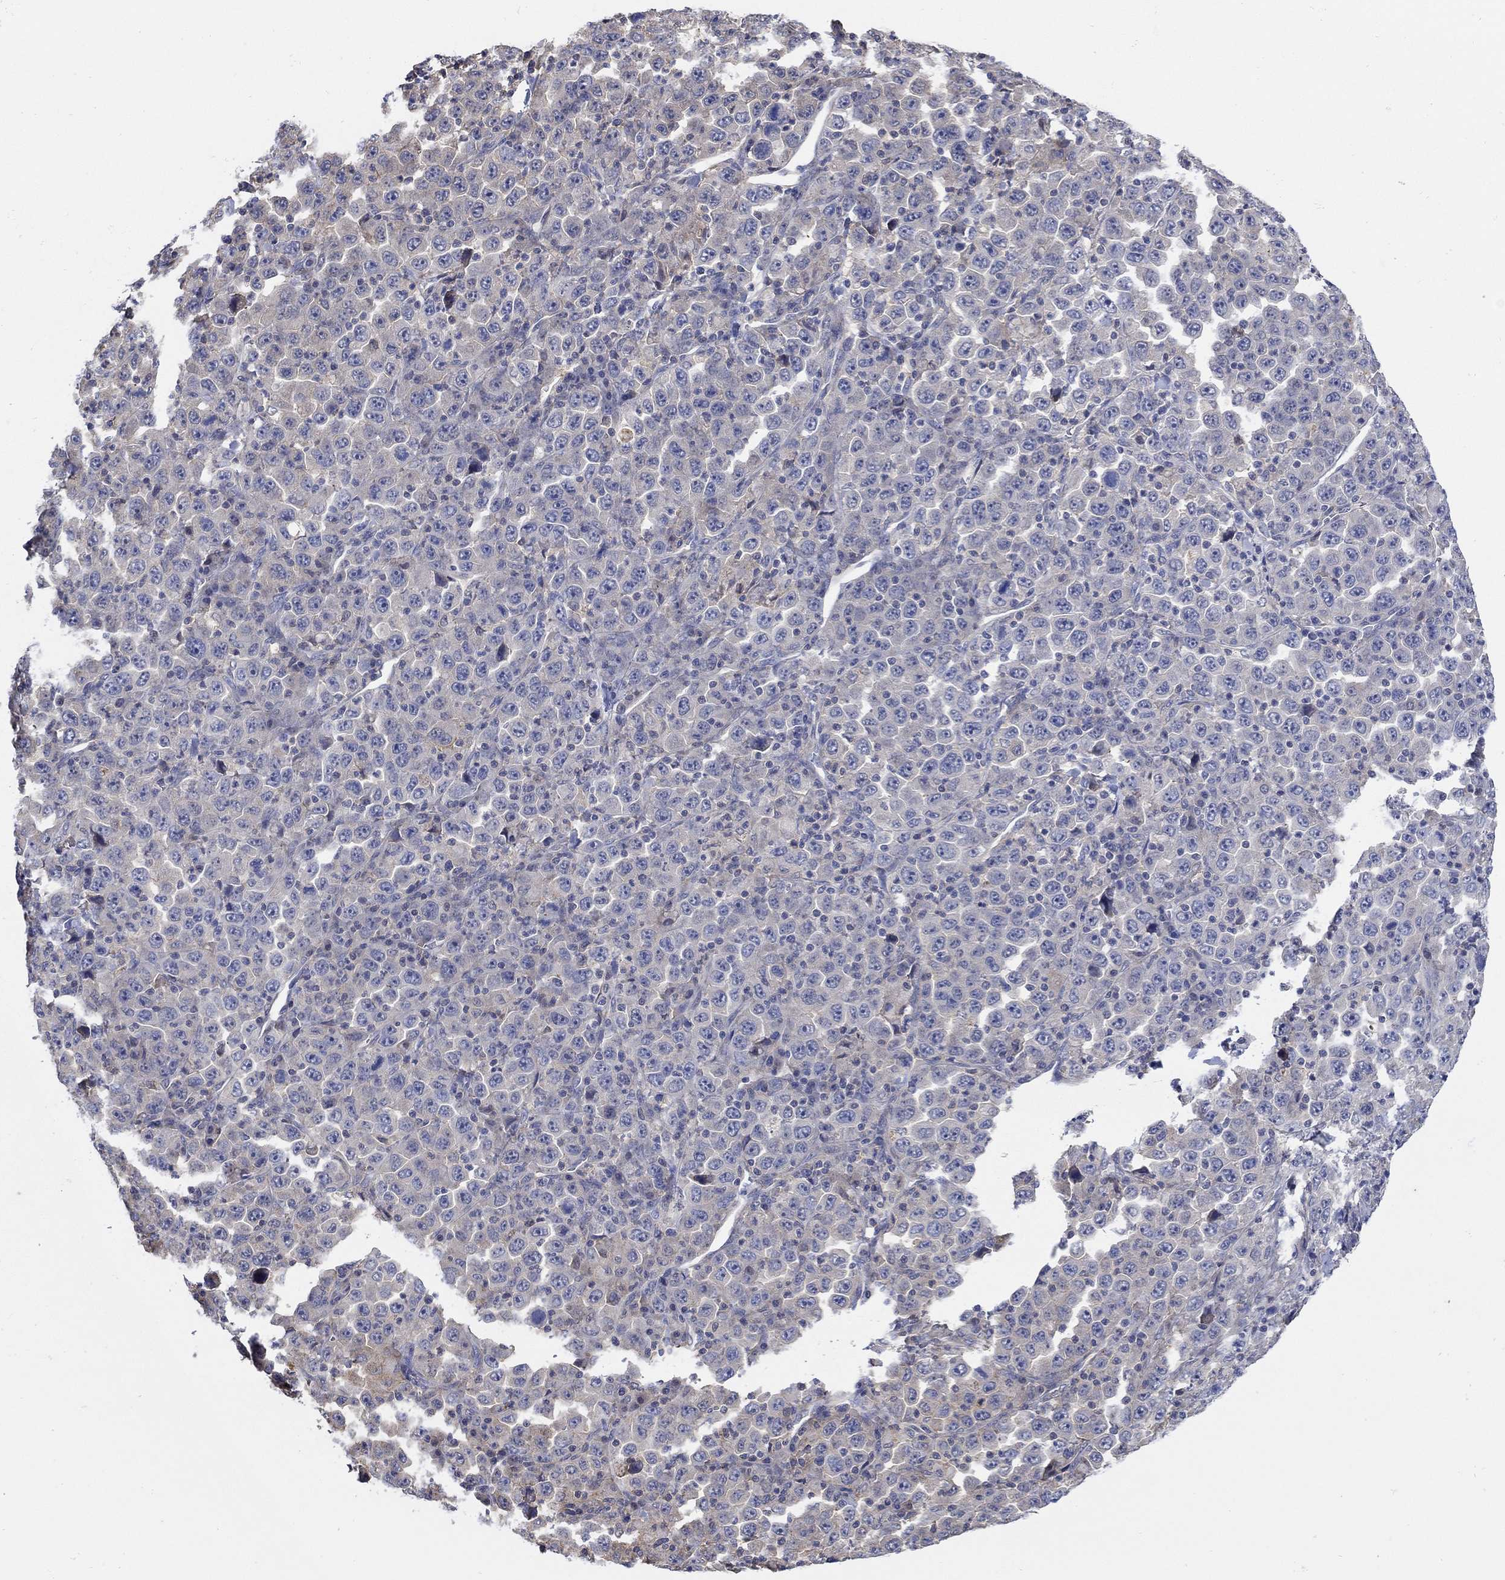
{"staining": {"intensity": "negative", "quantity": "none", "location": "none"}, "tissue": "stomach cancer", "cell_type": "Tumor cells", "image_type": "cancer", "snomed": [{"axis": "morphology", "description": "Normal tissue, NOS"}, {"axis": "morphology", "description": "Adenocarcinoma, NOS"}, {"axis": "topography", "description": "Stomach, upper"}, {"axis": "topography", "description": "Stomach"}], "caption": "This is an immunohistochemistry (IHC) micrograph of adenocarcinoma (stomach). There is no expression in tumor cells.", "gene": "TEKT3", "patient": {"sex": "male", "age": 59}}